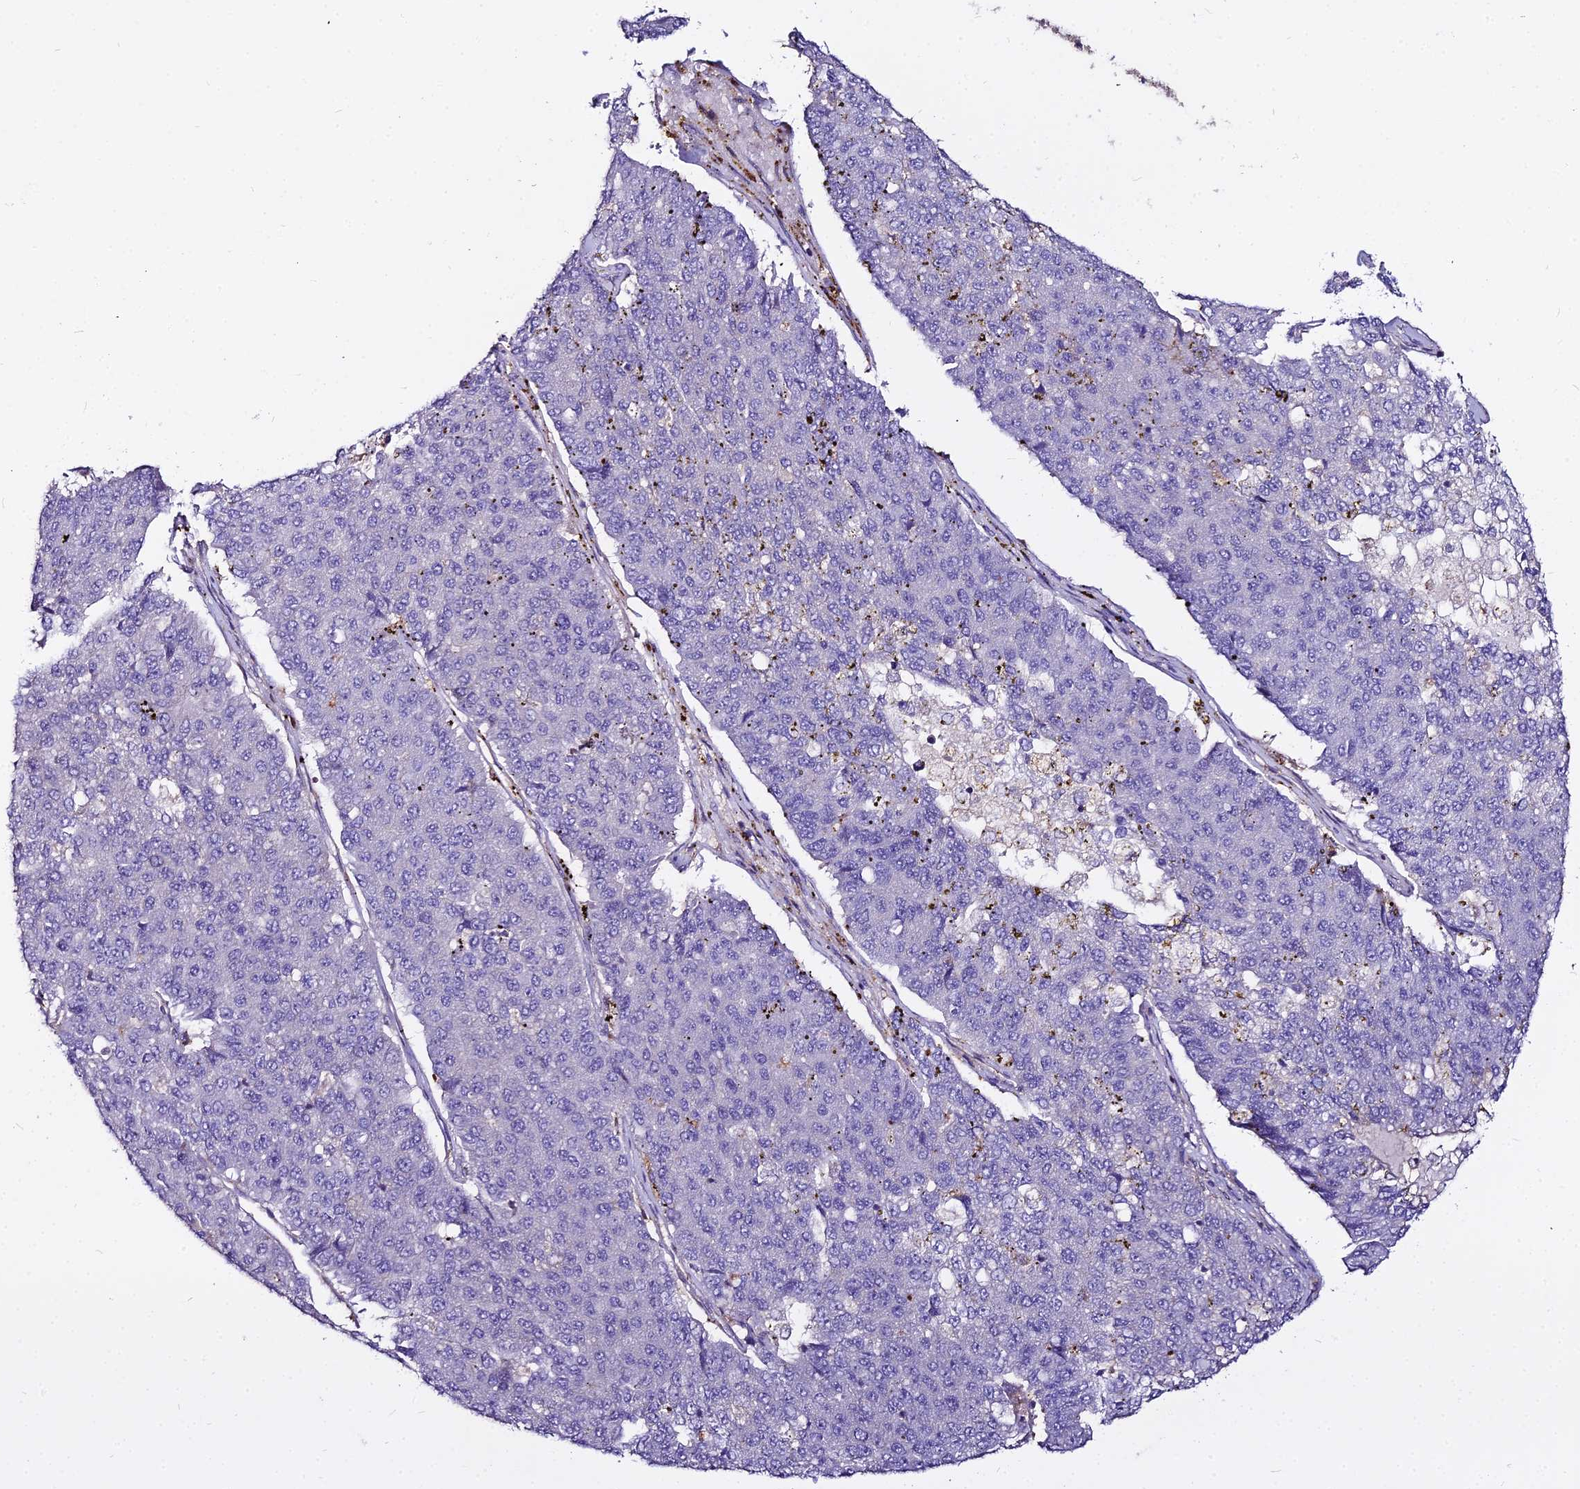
{"staining": {"intensity": "negative", "quantity": "none", "location": "none"}, "tissue": "pancreatic cancer", "cell_type": "Tumor cells", "image_type": "cancer", "snomed": [{"axis": "morphology", "description": "Adenocarcinoma, NOS"}, {"axis": "topography", "description": "Pancreas"}], "caption": "This is a image of IHC staining of pancreatic adenocarcinoma, which shows no expression in tumor cells. Brightfield microscopy of immunohistochemistry stained with DAB (3,3'-diaminobenzidine) (brown) and hematoxylin (blue), captured at high magnification.", "gene": "GLYAT", "patient": {"sex": "male", "age": 50}}